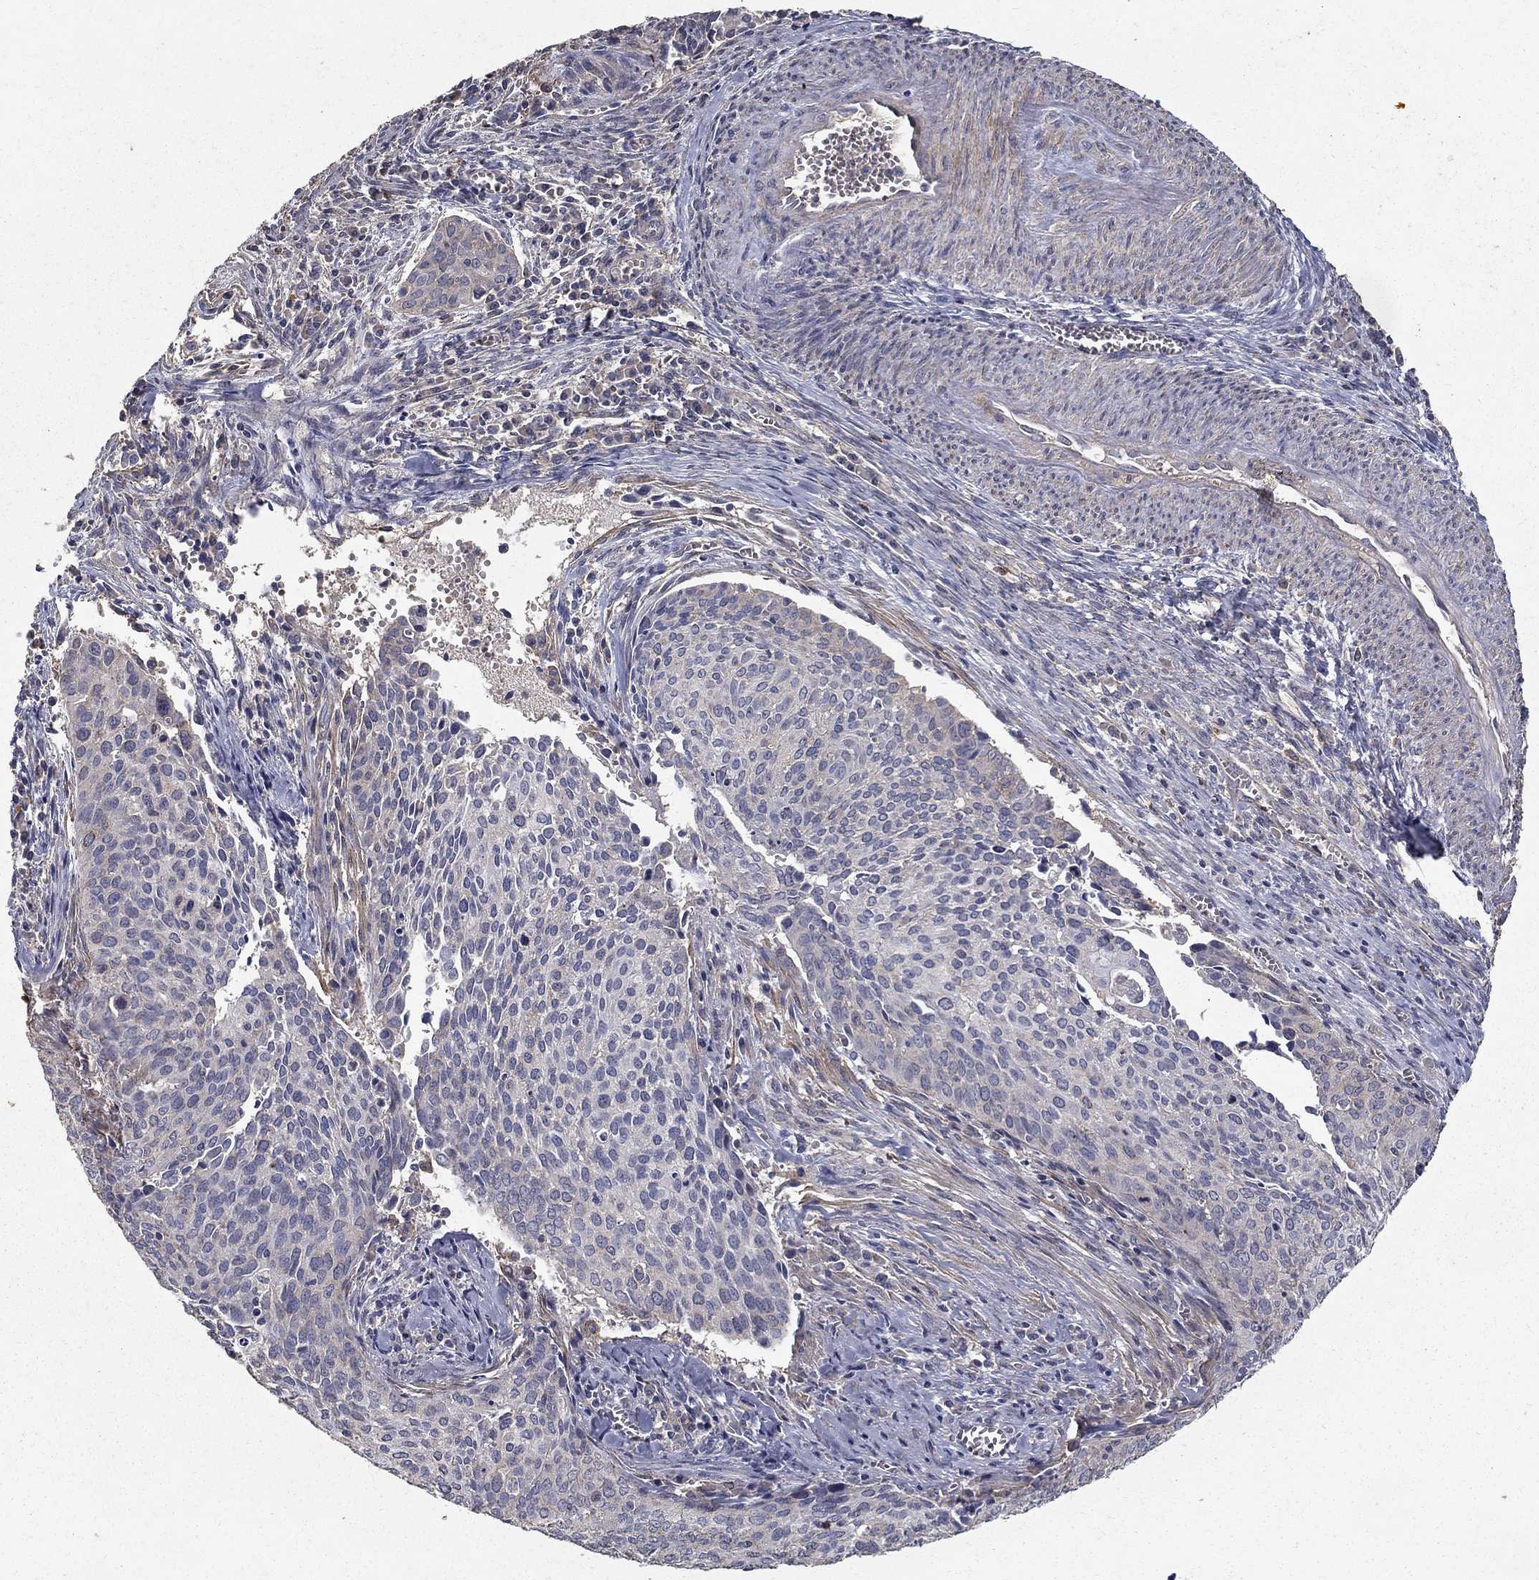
{"staining": {"intensity": "negative", "quantity": "none", "location": "none"}, "tissue": "cervical cancer", "cell_type": "Tumor cells", "image_type": "cancer", "snomed": [{"axis": "morphology", "description": "Squamous cell carcinoma, NOS"}, {"axis": "topography", "description": "Cervix"}], "caption": "Immunohistochemical staining of cervical squamous cell carcinoma exhibits no significant staining in tumor cells. (Stains: DAB (3,3'-diaminobenzidine) immunohistochemistry with hematoxylin counter stain, Microscopy: brightfield microscopy at high magnification).", "gene": "MPP2", "patient": {"sex": "female", "age": 29}}